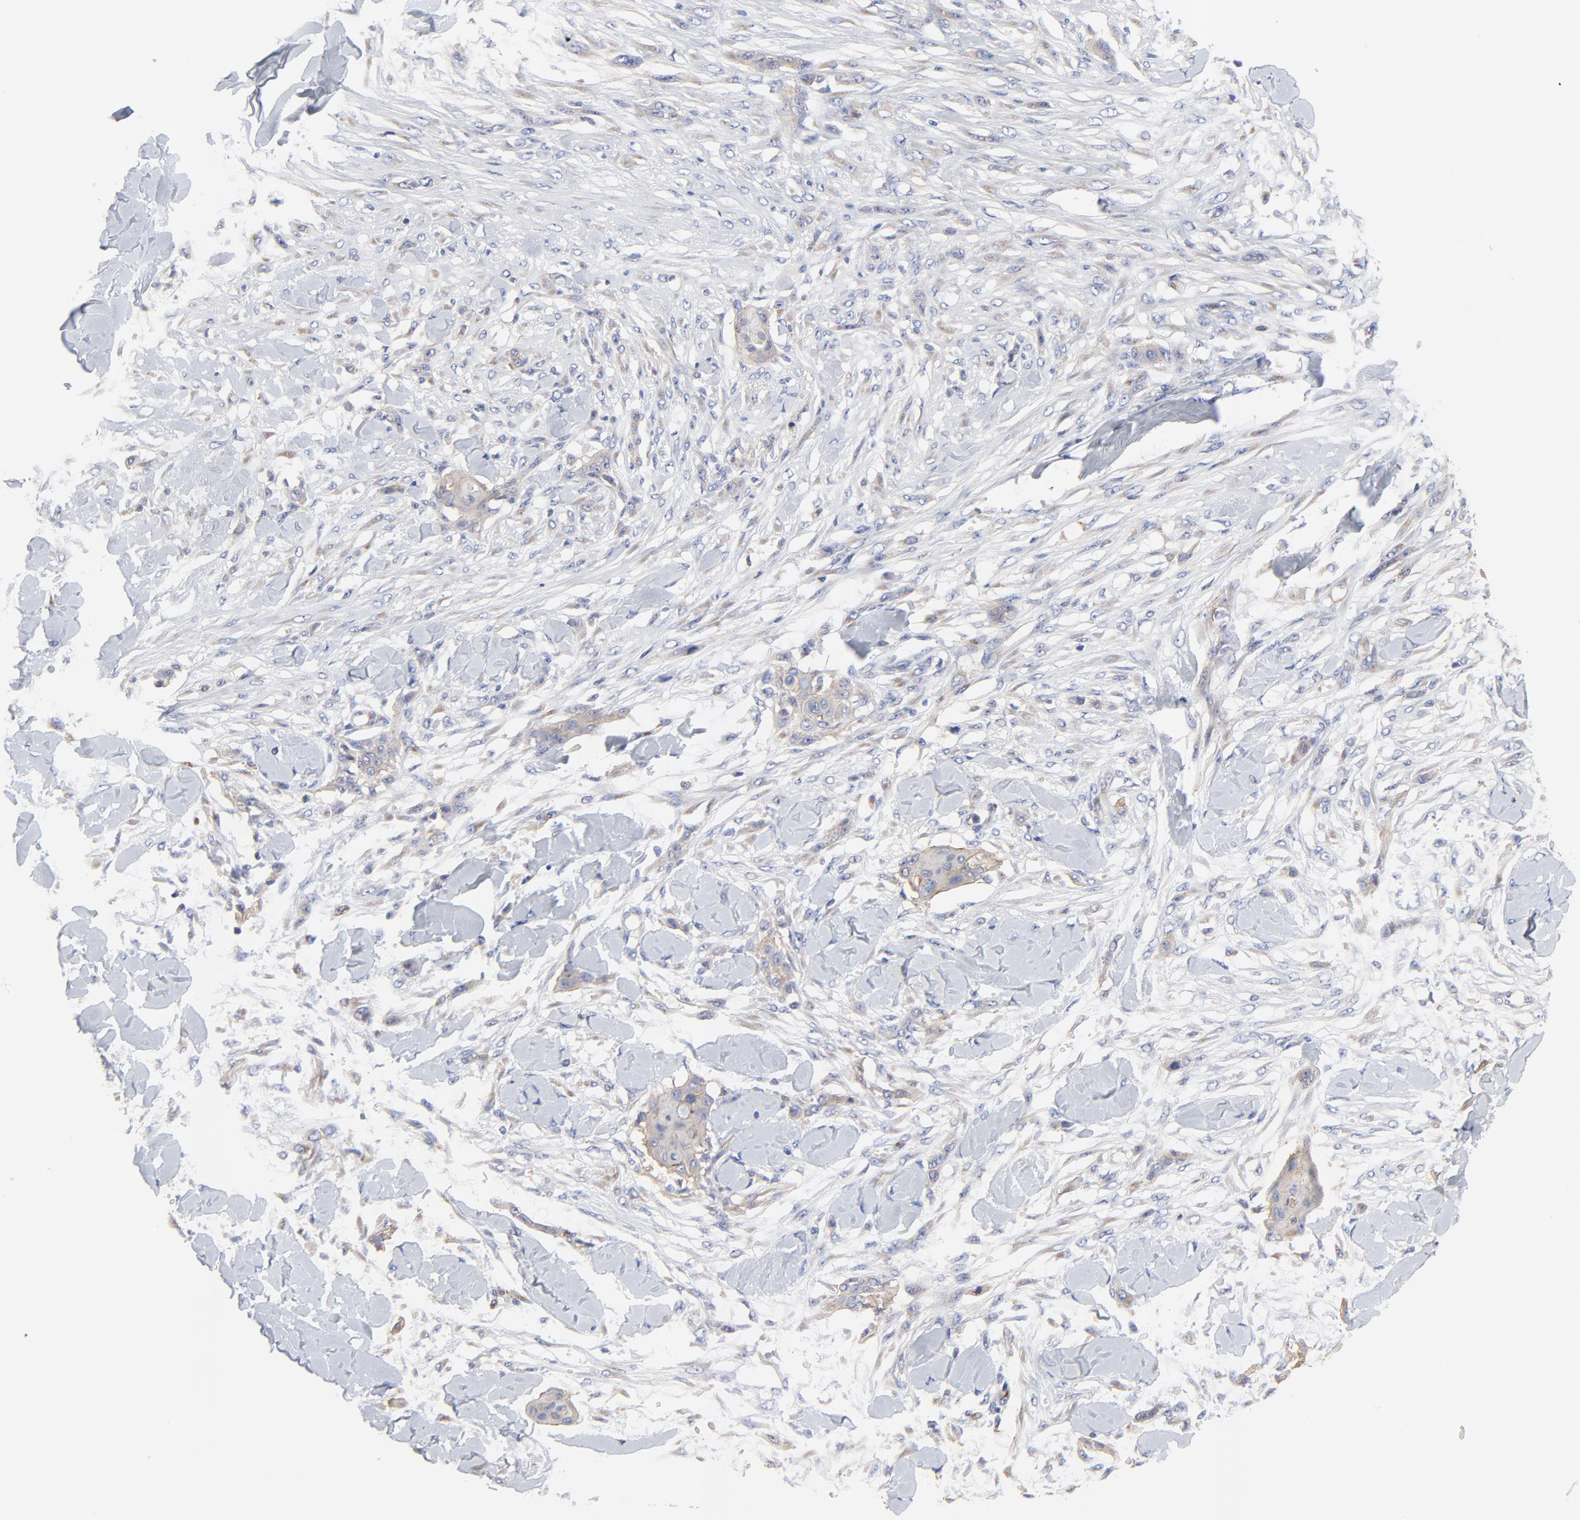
{"staining": {"intensity": "weak", "quantity": ">75%", "location": "cytoplasmic/membranous"}, "tissue": "skin cancer", "cell_type": "Tumor cells", "image_type": "cancer", "snomed": [{"axis": "morphology", "description": "Squamous cell carcinoma, NOS"}, {"axis": "topography", "description": "Skin"}], "caption": "Squamous cell carcinoma (skin) was stained to show a protein in brown. There is low levels of weak cytoplasmic/membranous staining in approximately >75% of tumor cells.", "gene": "FBXL2", "patient": {"sex": "female", "age": 59}}